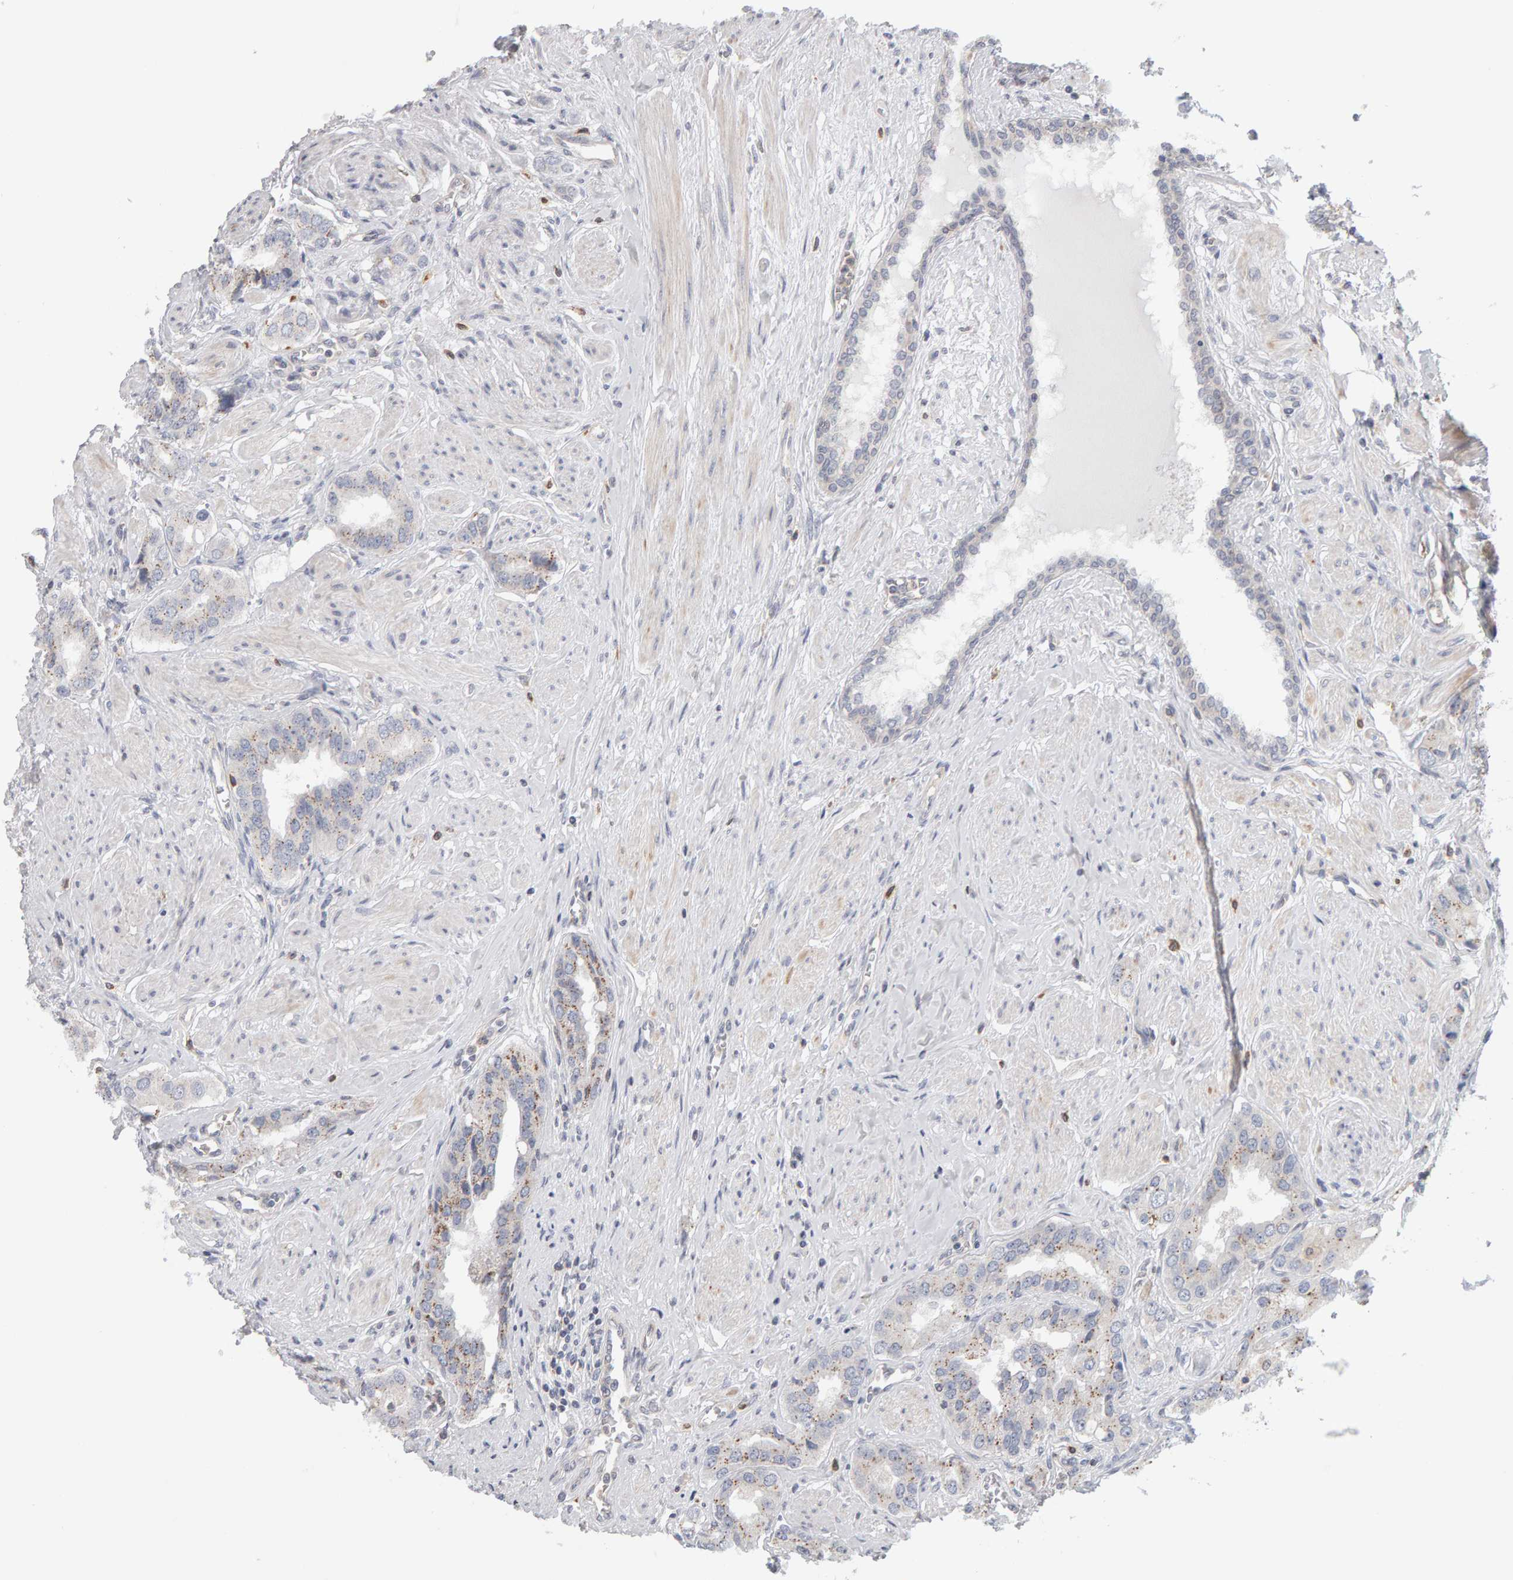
{"staining": {"intensity": "negative", "quantity": "none", "location": "none"}, "tissue": "prostate cancer", "cell_type": "Tumor cells", "image_type": "cancer", "snomed": [{"axis": "morphology", "description": "Adenocarcinoma, High grade"}, {"axis": "topography", "description": "Prostate"}], "caption": "There is no significant expression in tumor cells of prostate high-grade adenocarcinoma.", "gene": "MSRA", "patient": {"sex": "male", "age": 52}}